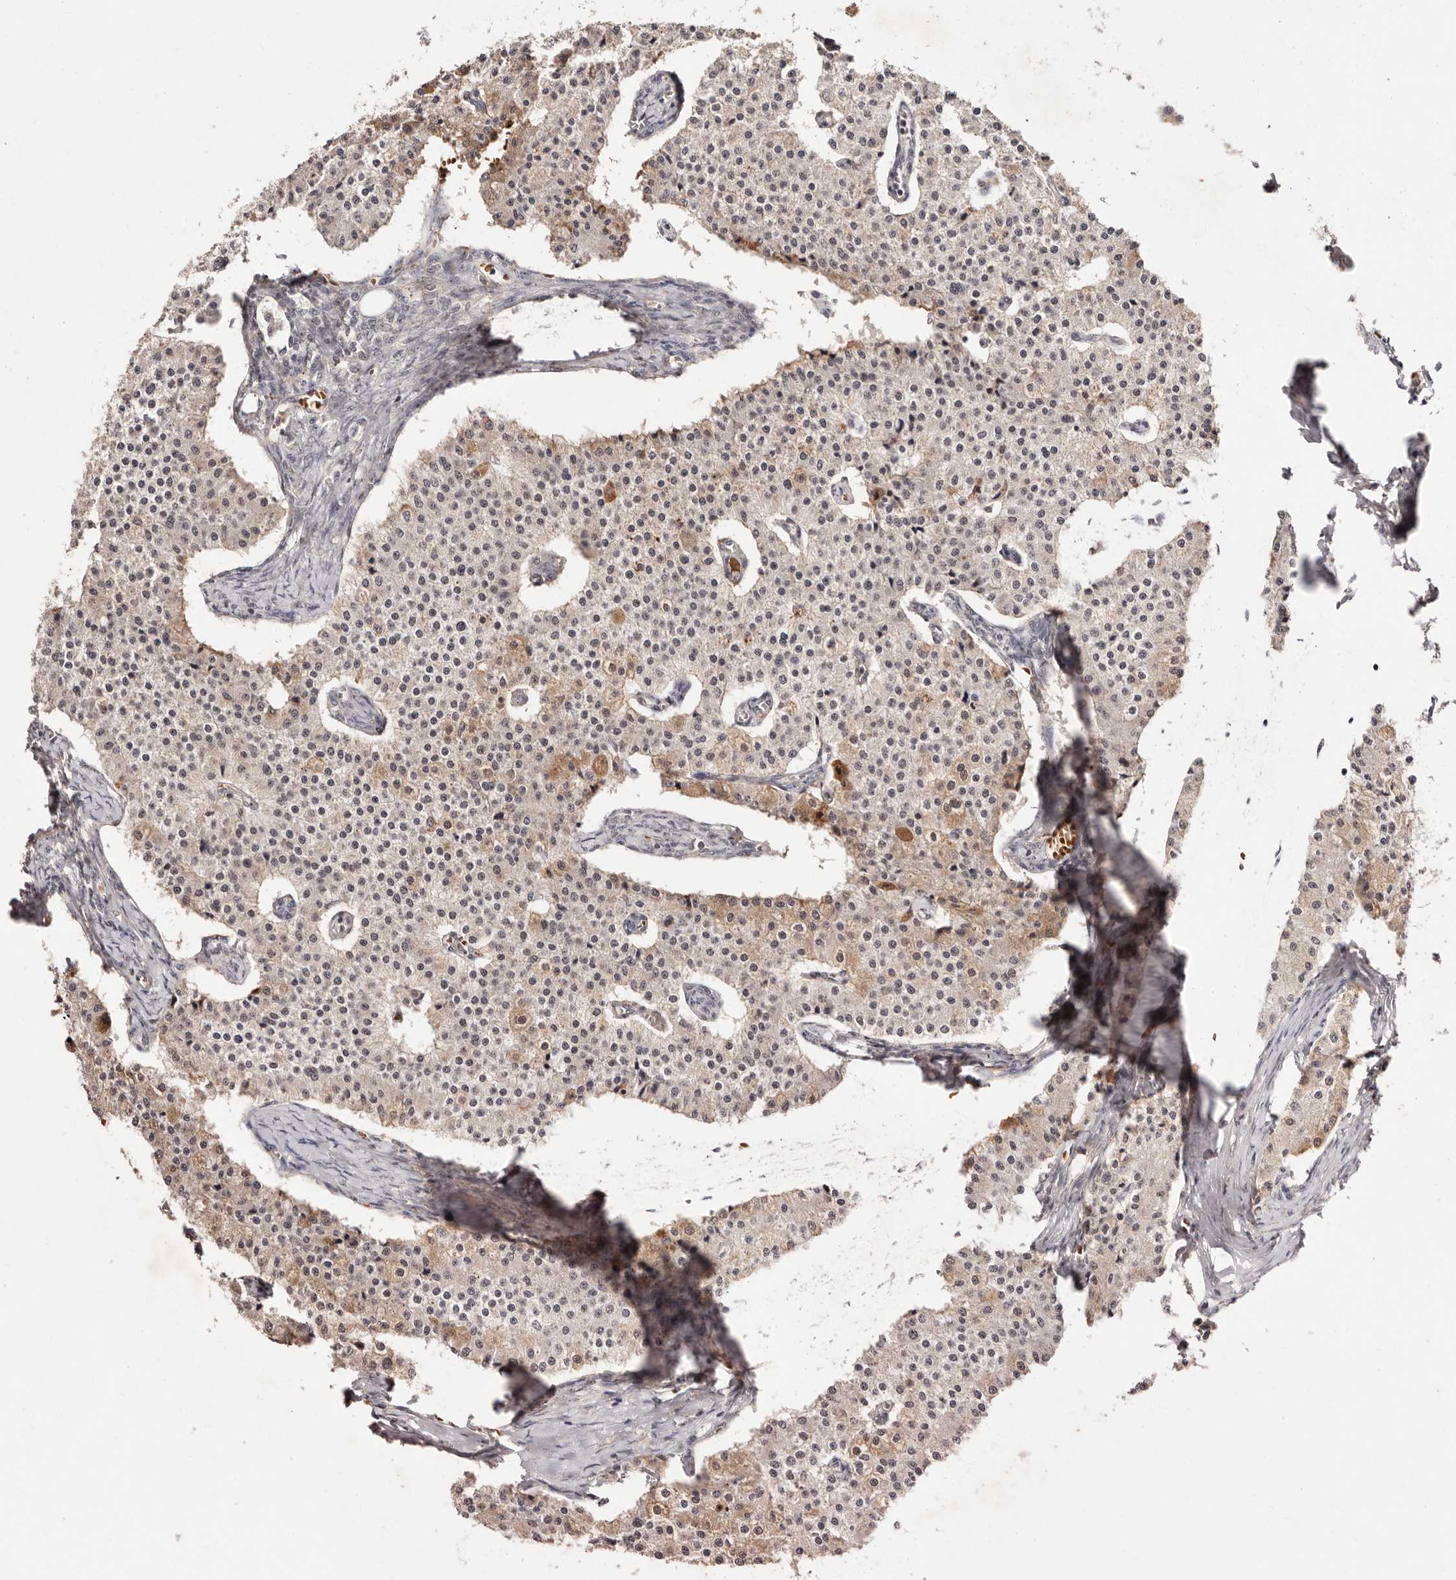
{"staining": {"intensity": "weak", "quantity": ">75%", "location": "cytoplasmic/membranous,nuclear"}, "tissue": "carcinoid", "cell_type": "Tumor cells", "image_type": "cancer", "snomed": [{"axis": "morphology", "description": "Carcinoid, malignant, NOS"}, {"axis": "topography", "description": "Colon"}], "caption": "Malignant carcinoid stained with DAB IHC displays low levels of weak cytoplasmic/membranous and nuclear positivity in about >75% of tumor cells. (IHC, brightfield microscopy, high magnification).", "gene": "BICRAL", "patient": {"sex": "female", "age": 52}}